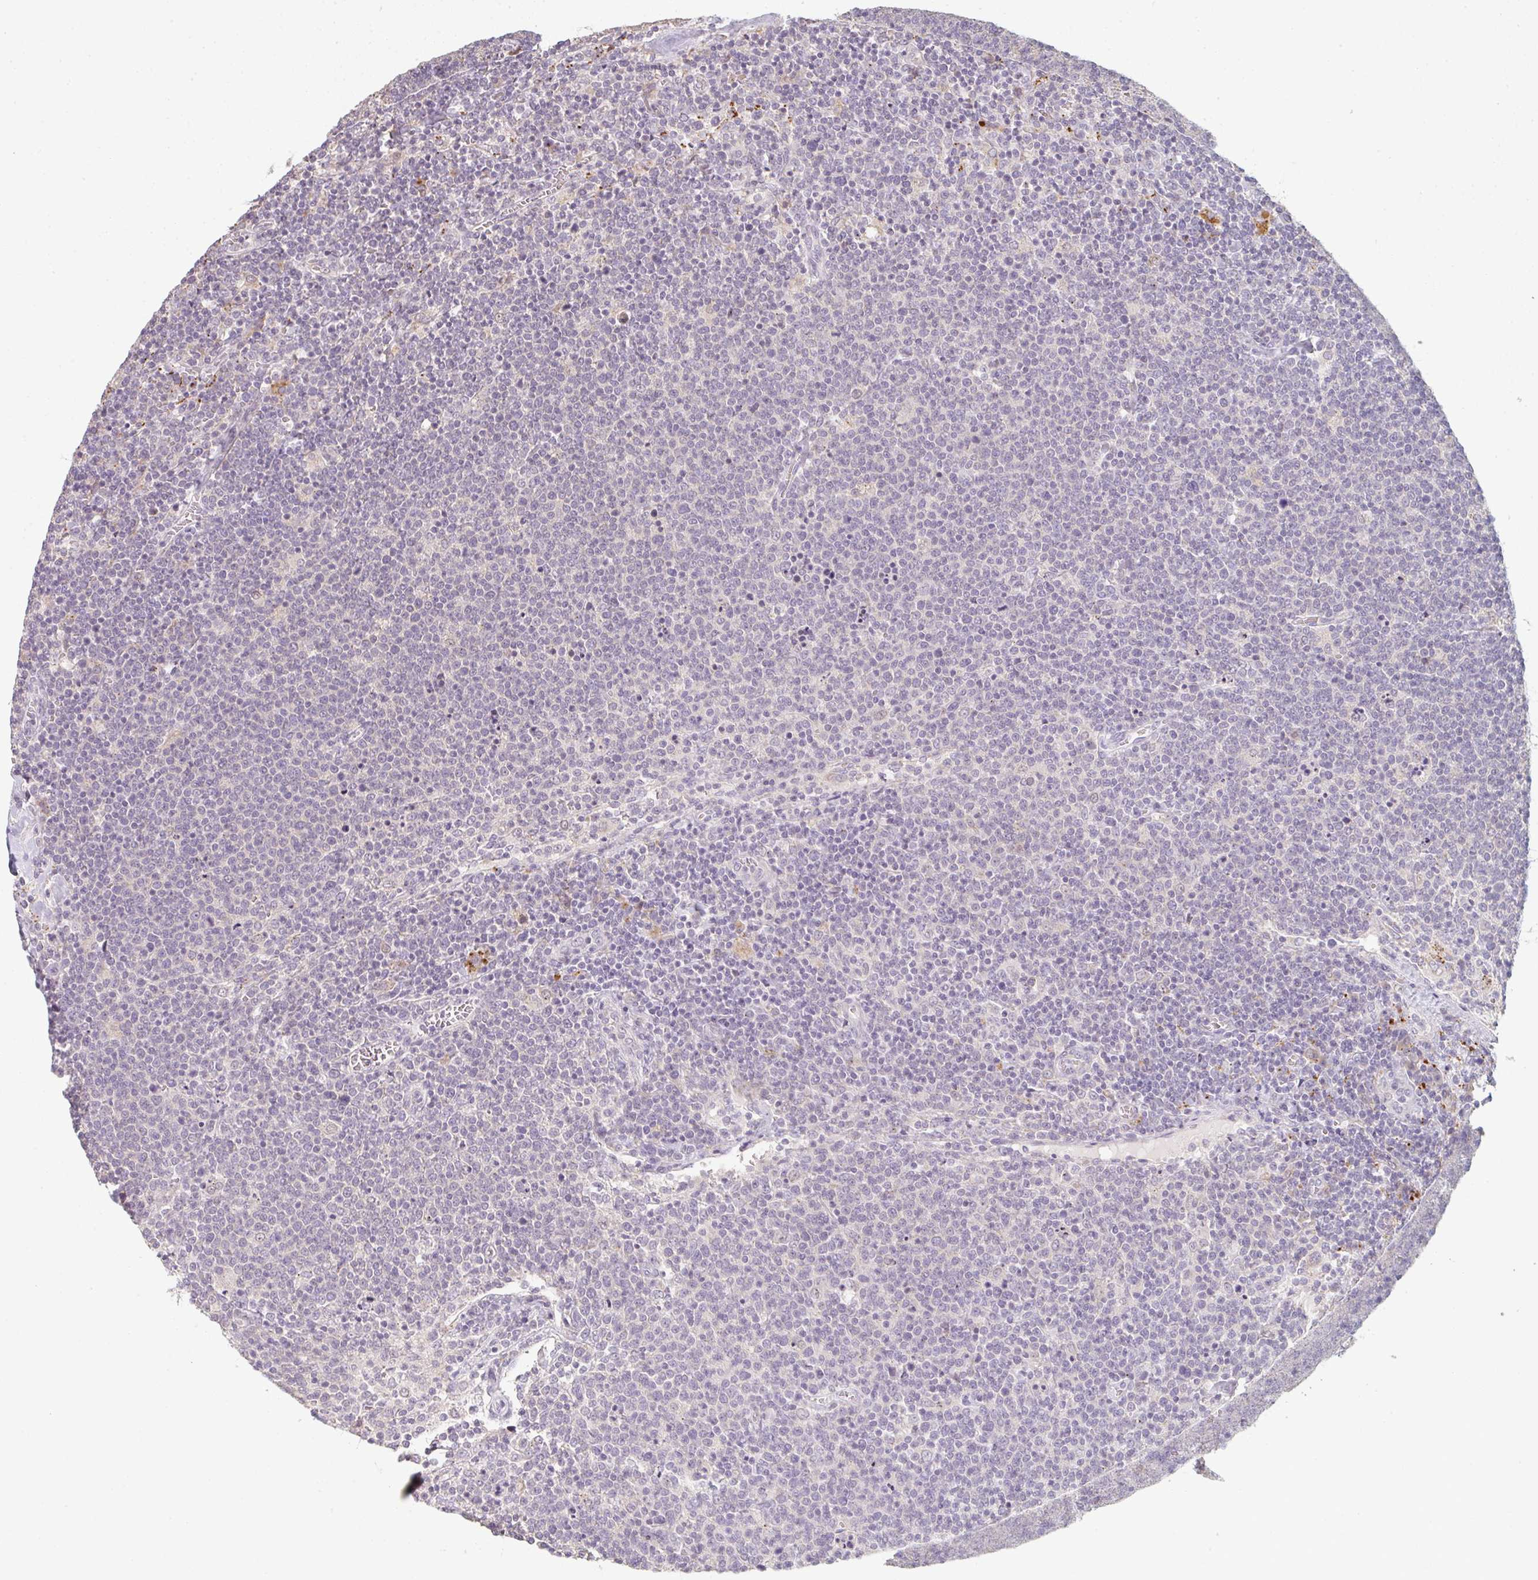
{"staining": {"intensity": "negative", "quantity": "none", "location": "none"}, "tissue": "lymphoma", "cell_type": "Tumor cells", "image_type": "cancer", "snomed": [{"axis": "morphology", "description": "Malignant lymphoma, non-Hodgkin's type, High grade"}, {"axis": "topography", "description": "Lymph node"}], "caption": "Immunohistochemistry of high-grade malignant lymphoma, non-Hodgkin's type demonstrates no staining in tumor cells.", "gene": "TMEM237", "patient": {"sex": "male", "age": 61}}